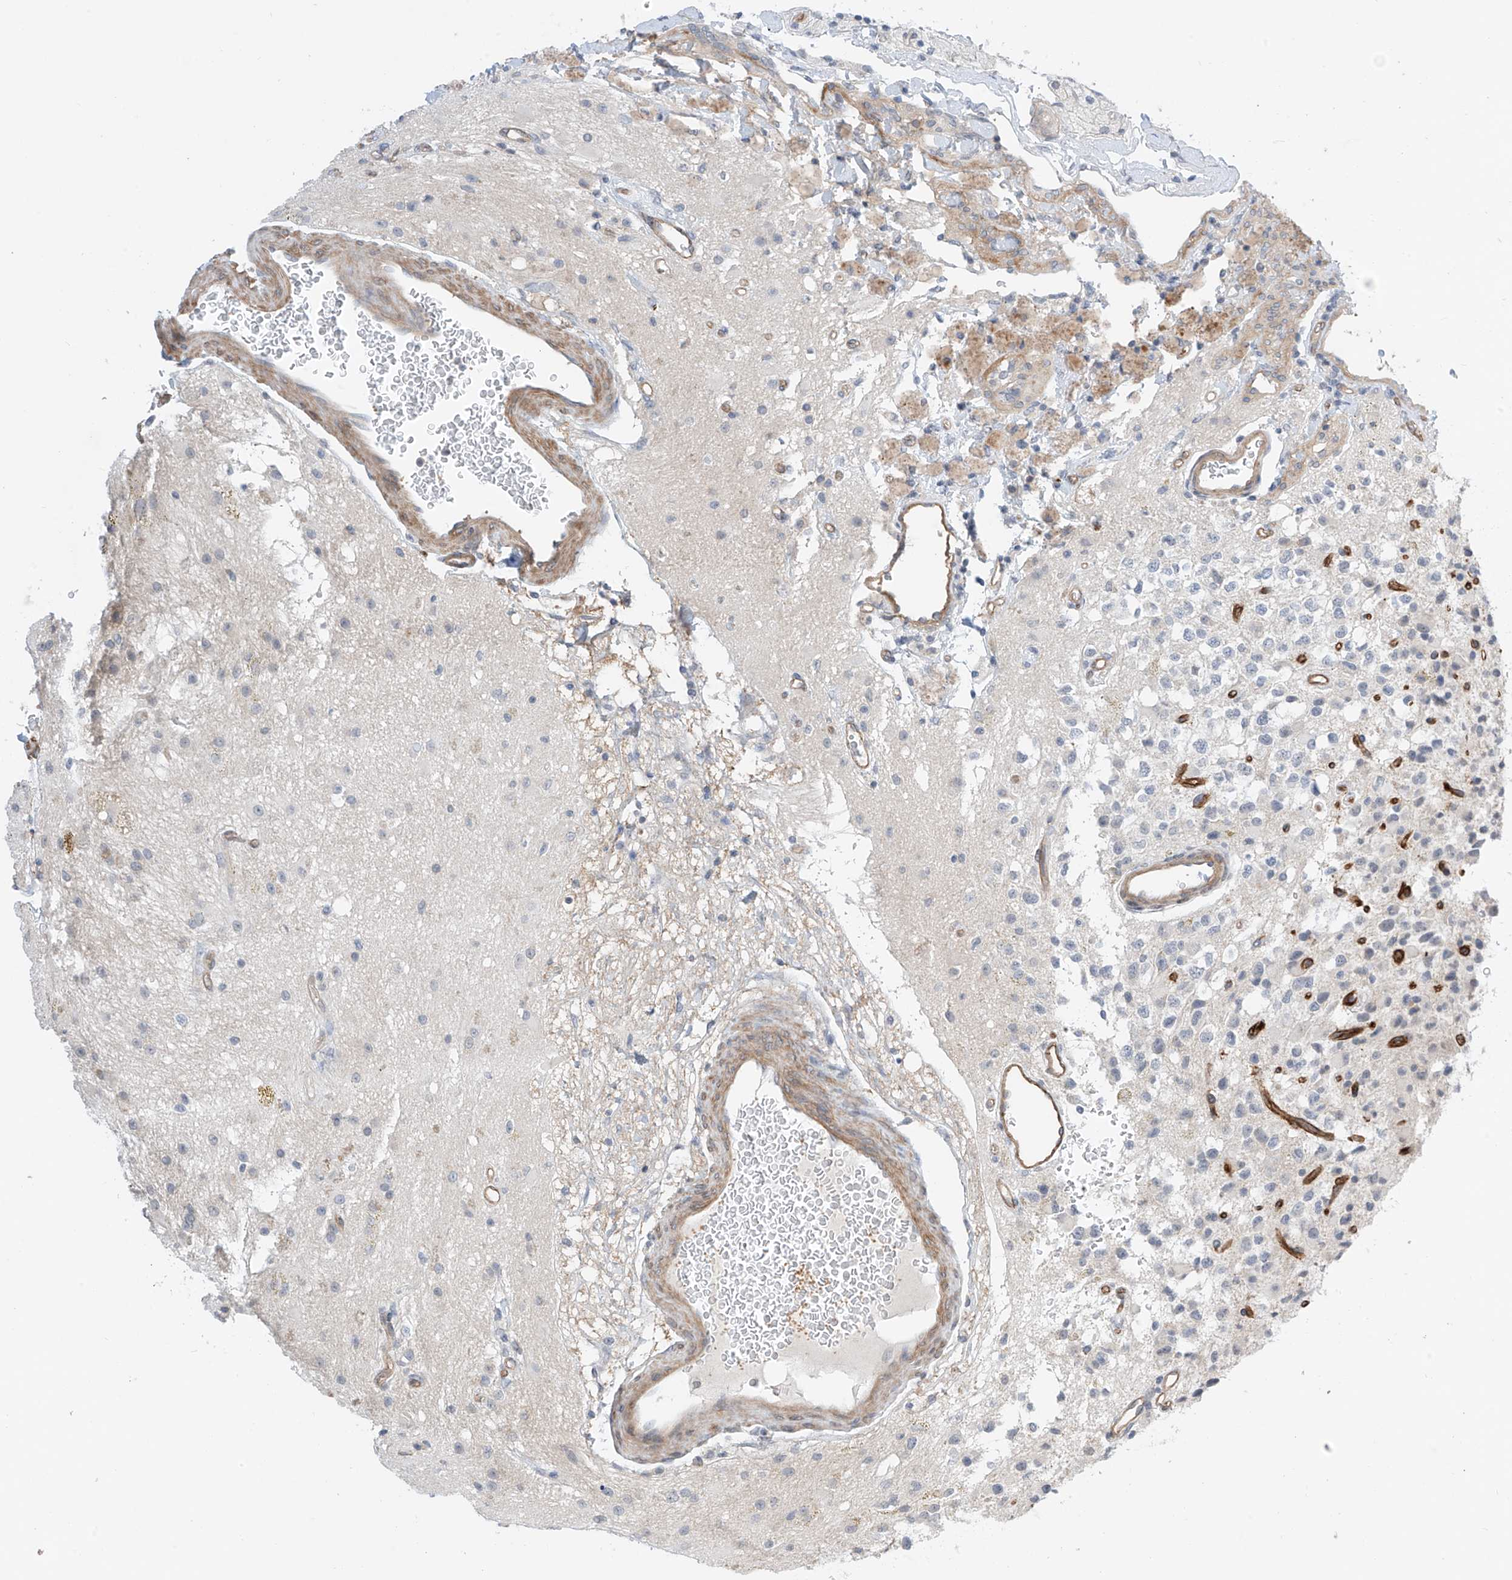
{"staining": {"intensity": "negative", "quantity": "none", "location": "none"}, "tissue": "glioma", "cell_type": "Tumor cells", "image_type": "cancer", "snomed": [{"axis": "morphology", "description": "Glioma, malignant, High grade"}, {"axis": "topography", "description": "Brain"}], "caption": "High magnification brightfield microscopy of glioma stained with DAB (3,3'-diaminobenzidine) (brown) and counterstained with hematoxylin (blue): tumor cells show no significant expression.", "gene": "ABLIM2", "patient": {"sex": "male", "age": 34}}